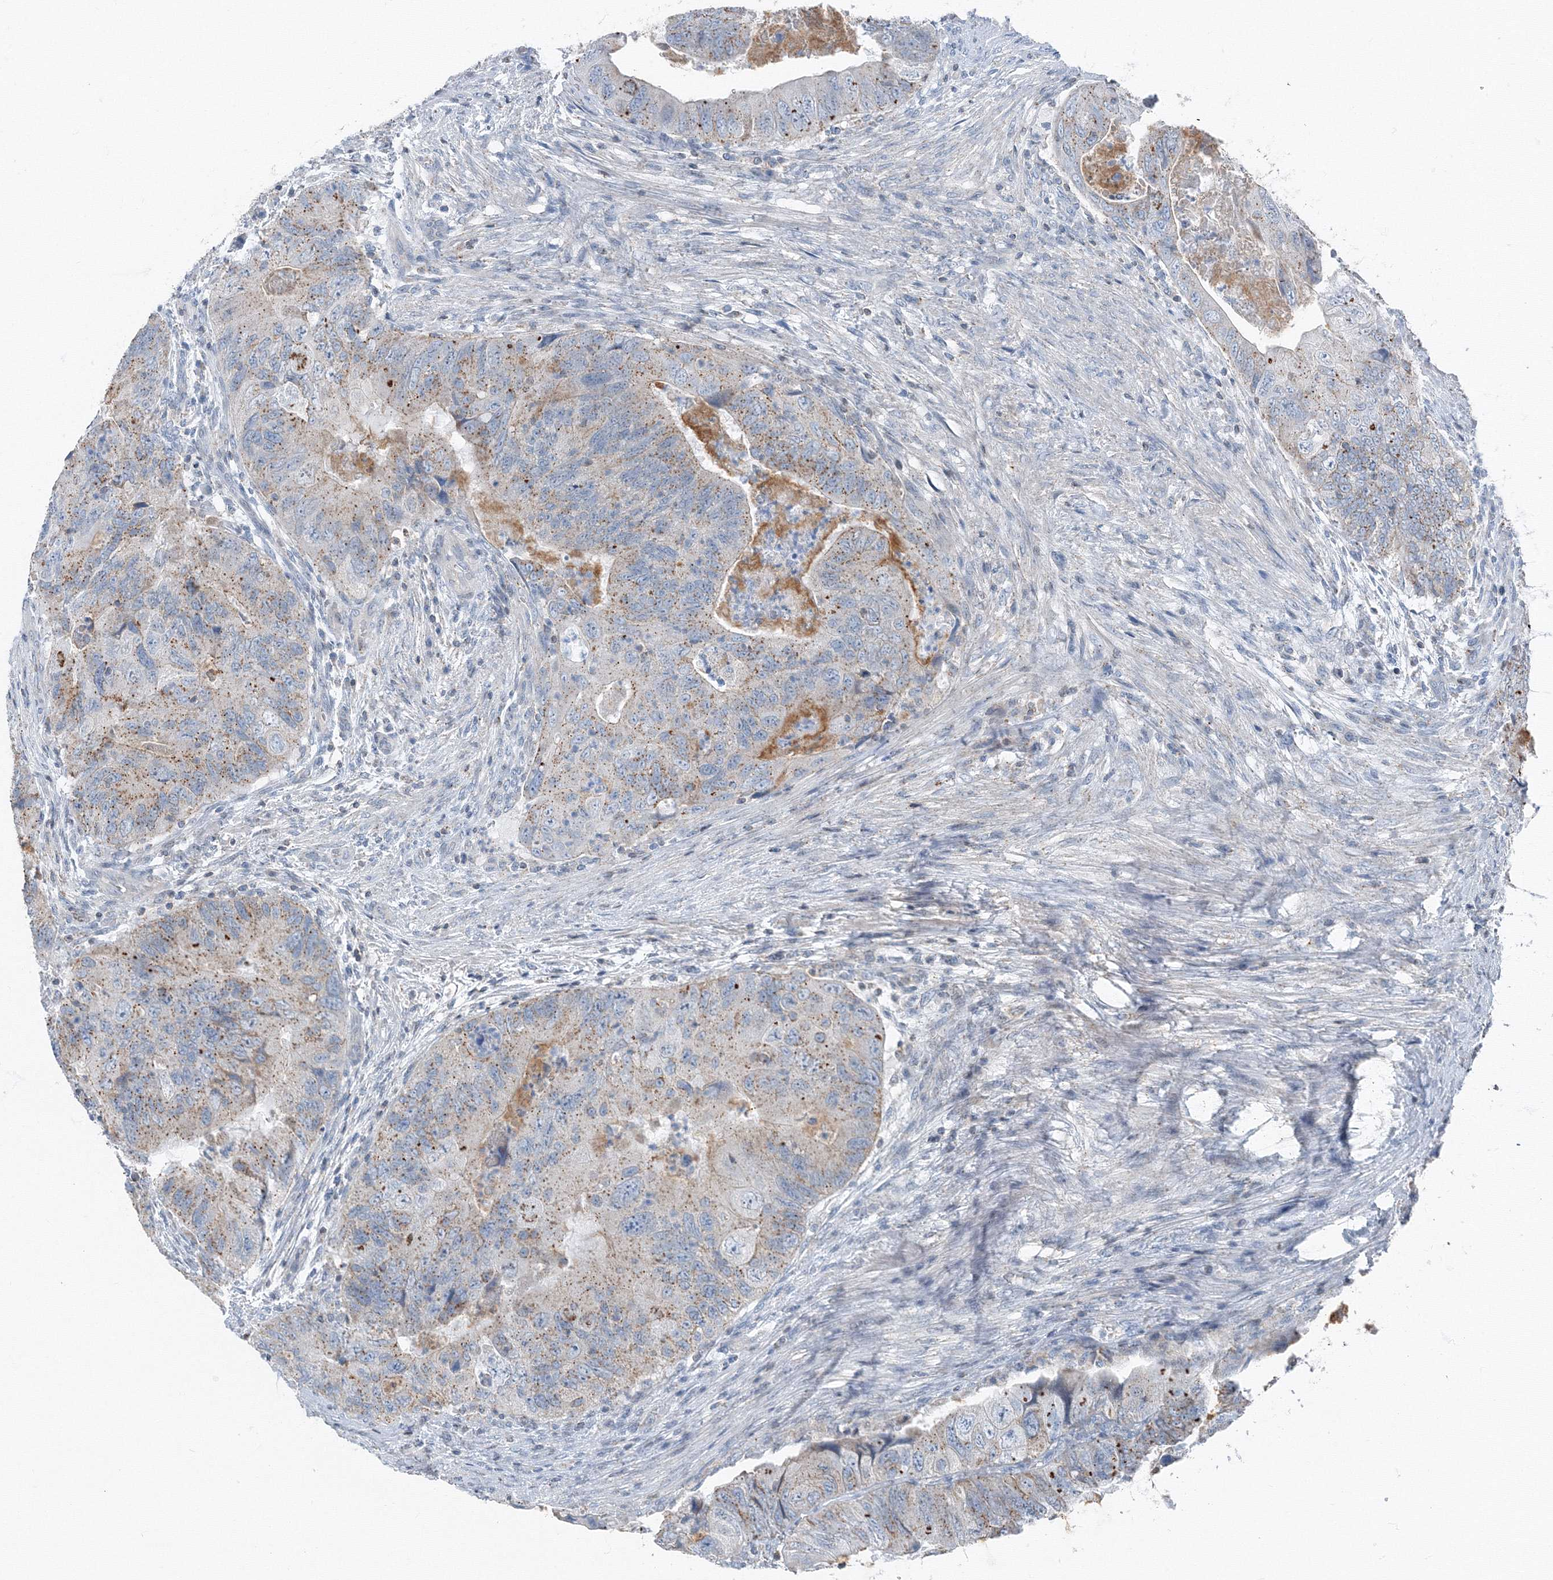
{"staining": {"intensity": "moderate", "quantity": "<25%", "location": "cytoplasmic/membranous"}, "tissue": "colorectal cancer", "cell_type": "Tumor cells", "image_type": "cancer", "snomed": [{"axis": "morphology", "description": "Adenocarcinoma, NOS"}, {"axis": "topography", "description": "Rectum"}], "caption": "A brown stain shows moderate cytoplasmic/membranous positivity of a protein in colorectal cancer (adenocarcinoma) tumor cells. The staining was performed using DAB to visualize the protein expression in brown, while the nuclei were stained in blue with hematoxylin (Magnification: 20x).", "gene": "AASDH", "patient": {"sex": "male", "age": 63}}